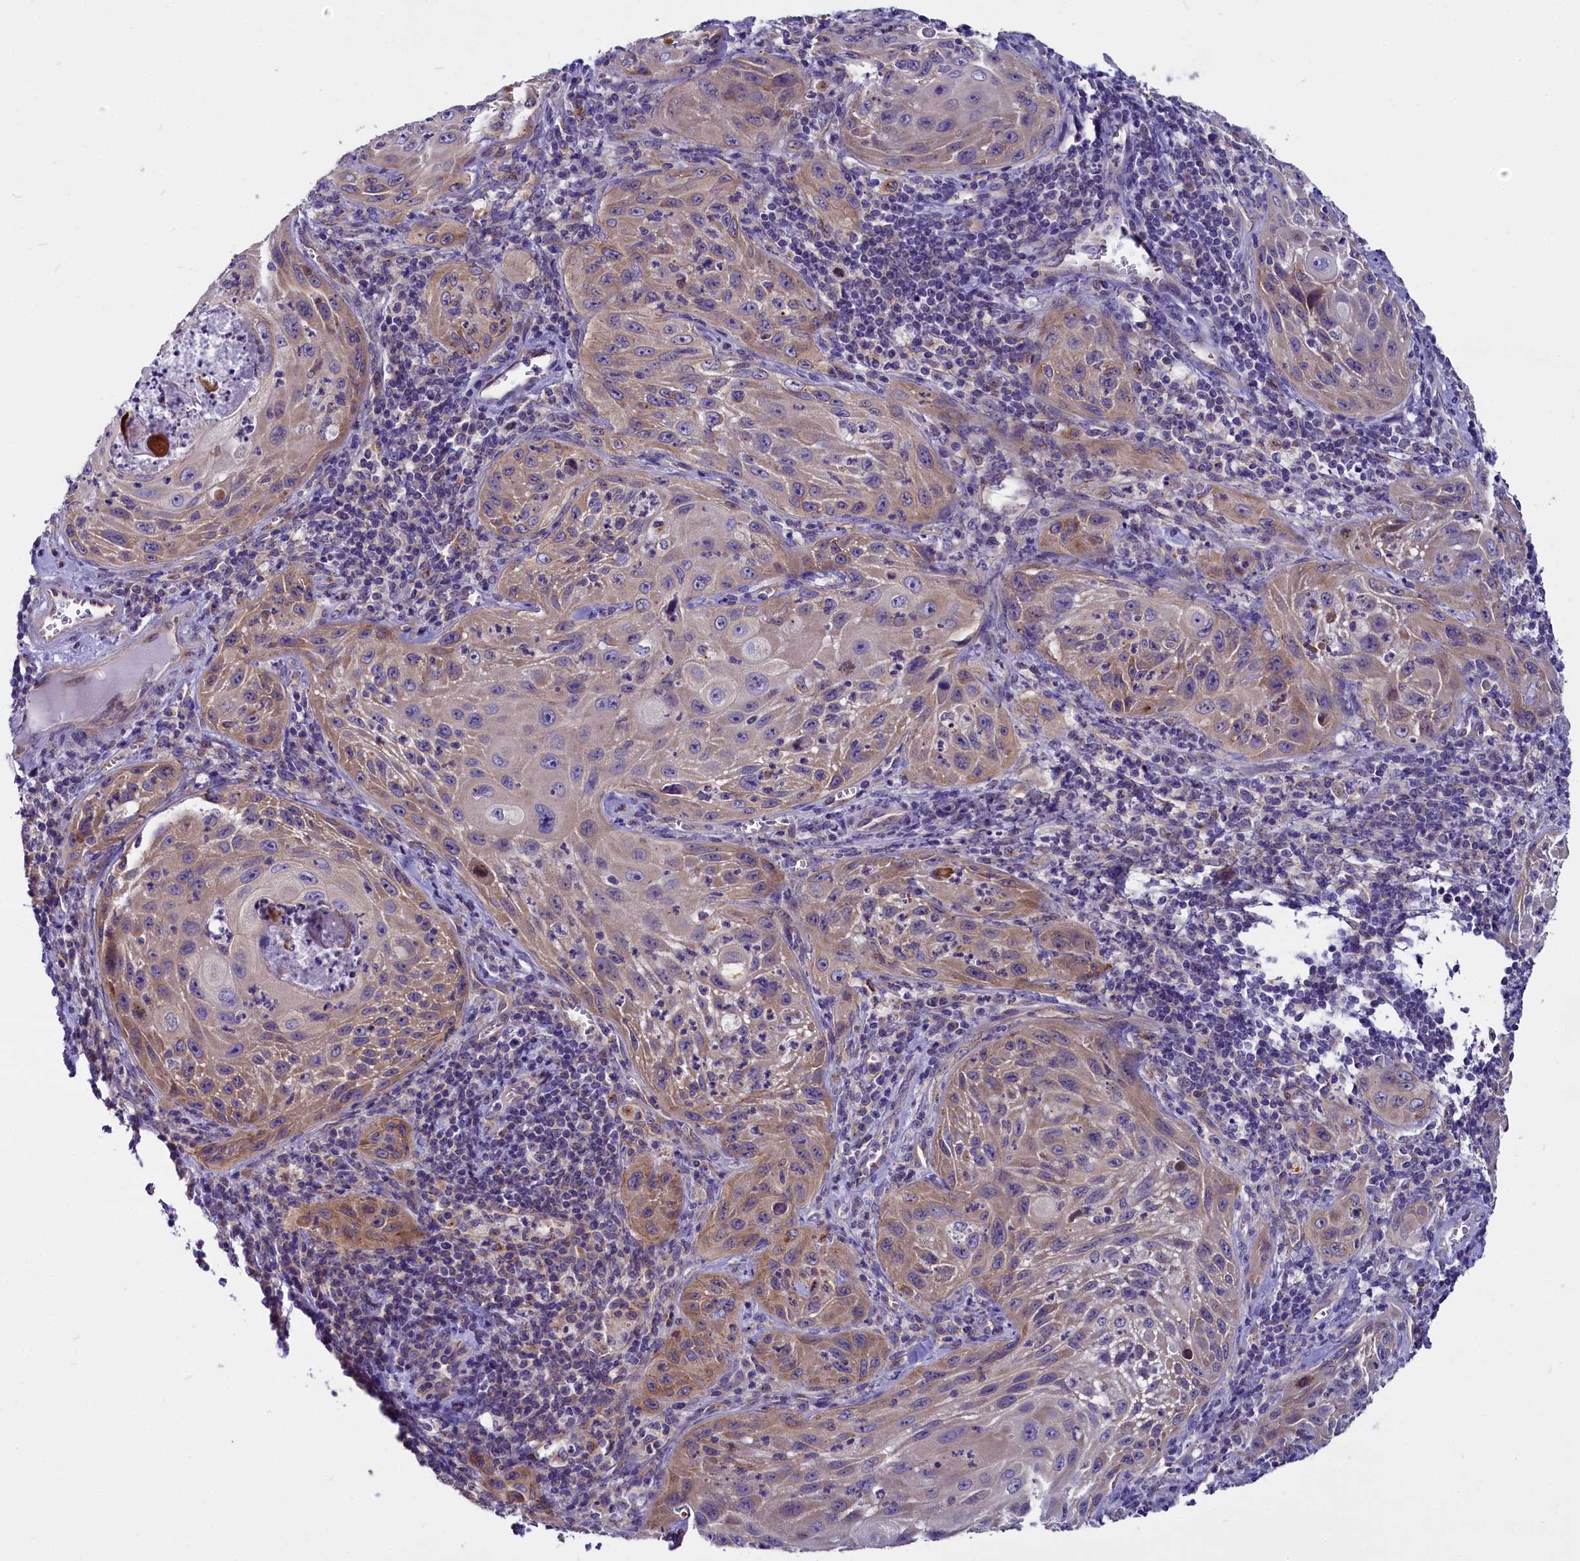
{"staining": {"intensity": "weak", "quantity": "25%-75%", "location": "cytoplasmic/membranous"}, "tissue": "cervical cancer", "cell_type": "Tumor cells", "image_type": "cancer", "snomed": [{"axis": "morphology", "description": "Squamous cell carcinoma, NOS"}, {"axis": "topography", "description": "Cervix"}], "caption": "Brown immunohistochemical staining in squamous cell carcinoma (cervical) shows weak cytoplasmic/membranous expression in about 25%-75% of tumor cells. Using DAB (brown) and hematoxylin (blue) stains, captured at high magnification using brightfield microscopy.", "gene": "CEP170", "patient": {"sex": "female", "age": 42}}